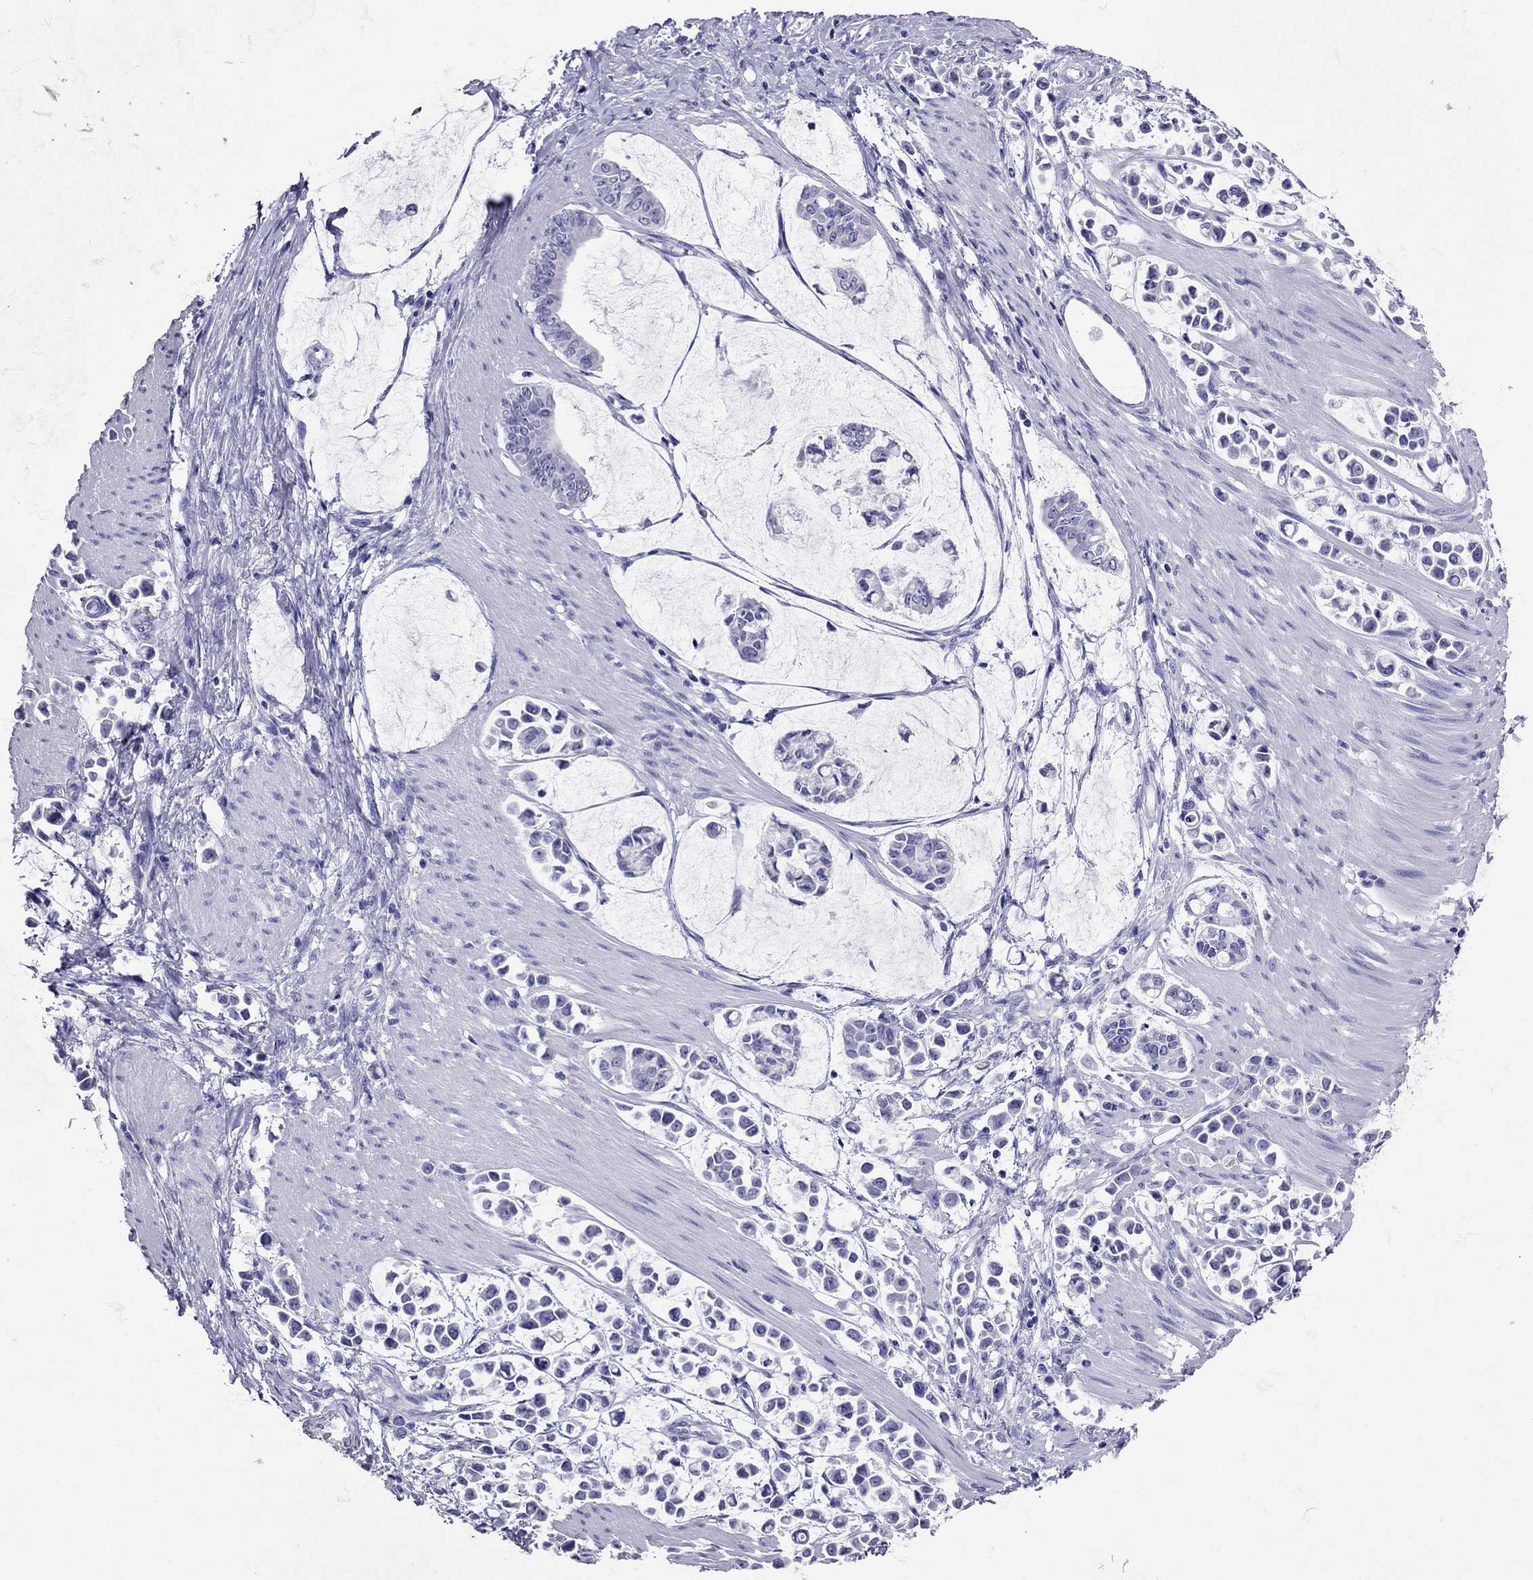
{"staining": {"intensity": "negative", "quantity": "none", "location": "none"}, "tissue": "stomach cancer", "cell_type": "Tumor cells", "image_type": "cancer", "snomed": [{"axis": "morphology", "description": "Adenocarcinoma, NOS"}, {"axis": "topography", "description": "Stomach"}], "caption": "Tumor cells show no significant protein staining in adenocarcinoma (stomach).", "gene": "AVP", "patient": {"sex": "male", "age": 82}}